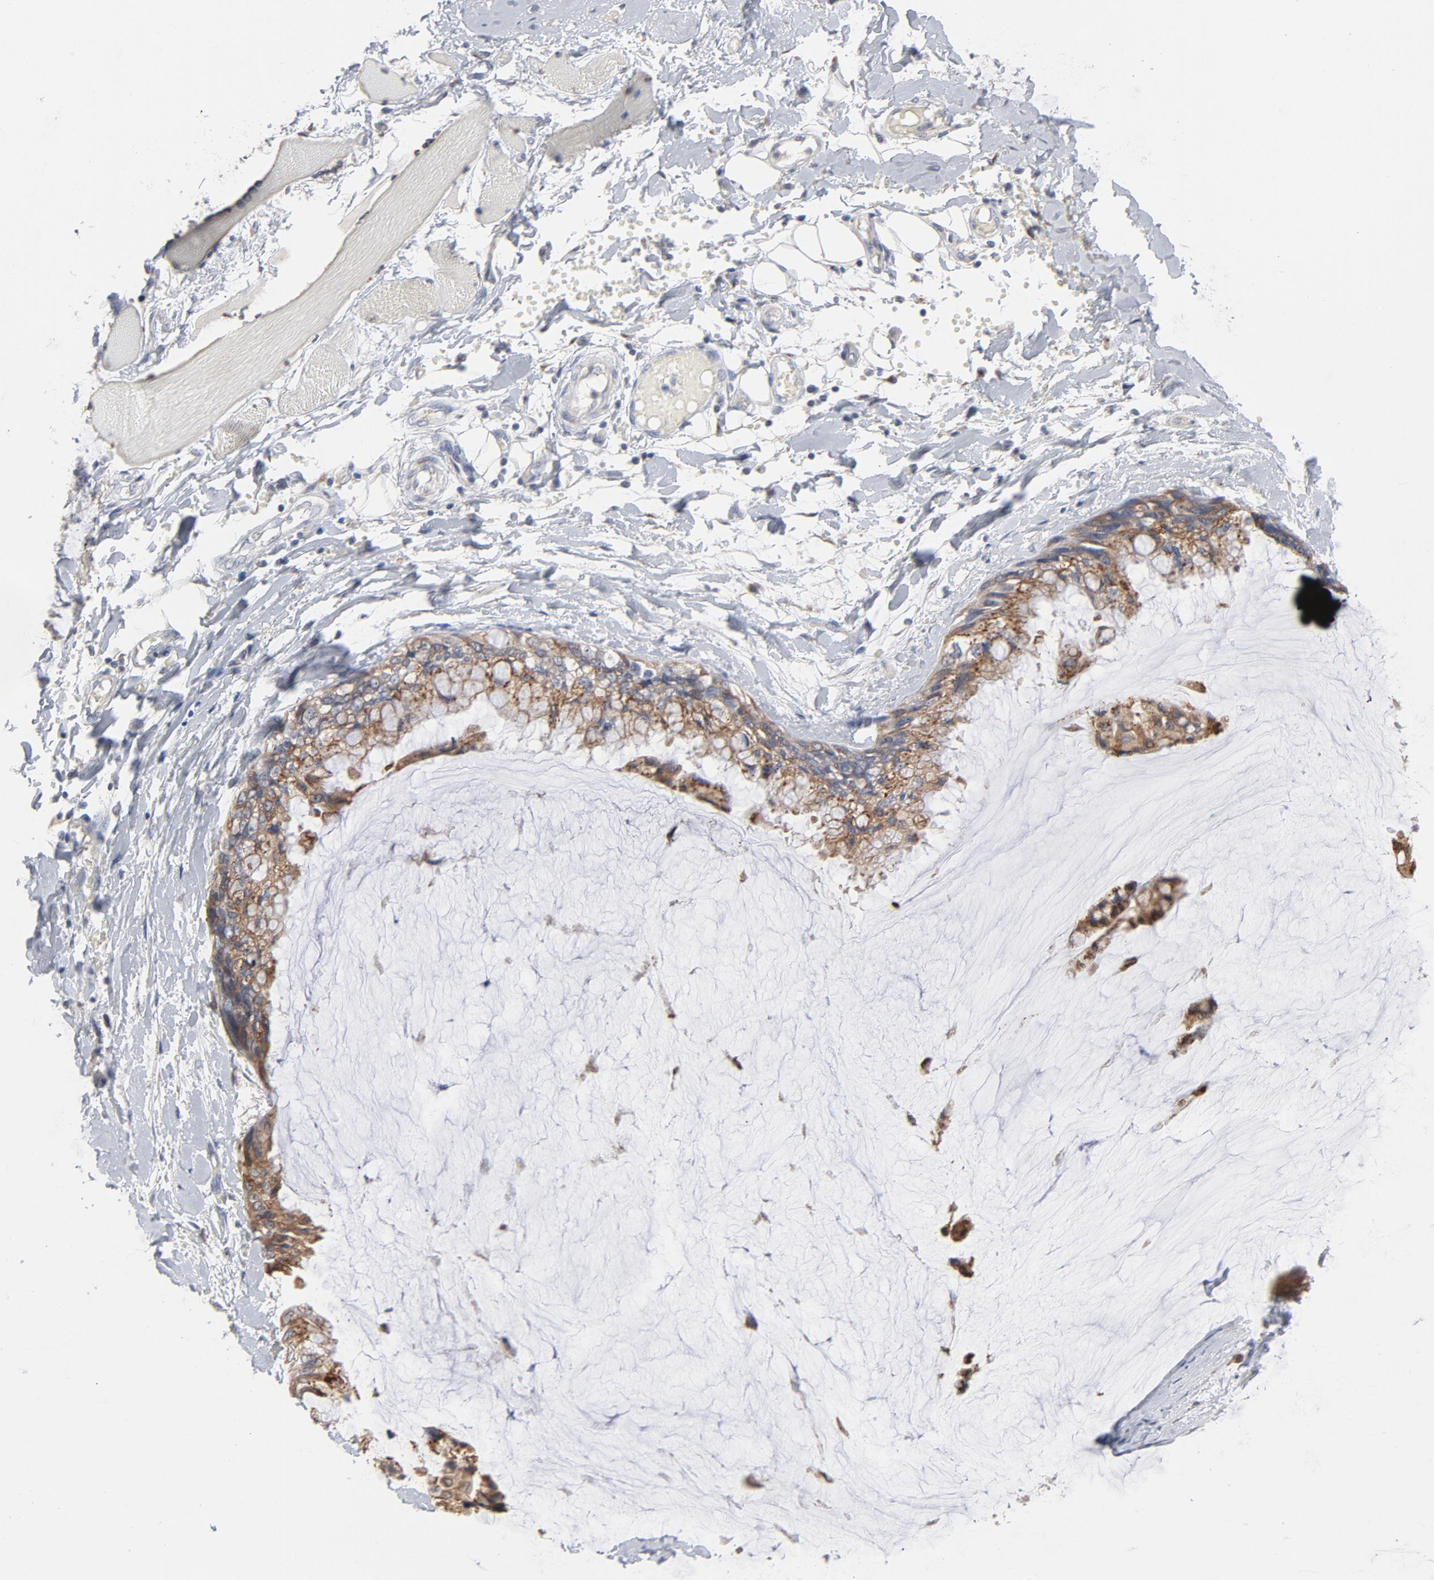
{"staining": {"intensity": "moderate", "quantity": ">75%", "location": "cytoplasmic/membranous"}, "tissue": "ovarian cancer", "cell_type": "Tumor cells", "image_type": "cancer", "snomed": [{"axis": "morphology", "description": "Cystadenocarcinoma, mucinous, NOS"}, {"axis": "topography", "description": "Ovary"}], "caption": "Protein staining reveals moderate cytoplasmic/membranous positivity in approximately >75% of tumor cells in ovarian mucinous cystadenocarcinoma. The staining was performed using DAB to visualize the protein expression in brown, while the nuclei were stained in blue with hematoxylin (Magnification: 20x).", "gene": "AK7", "patient": {"sex": "female", "age": 39}}